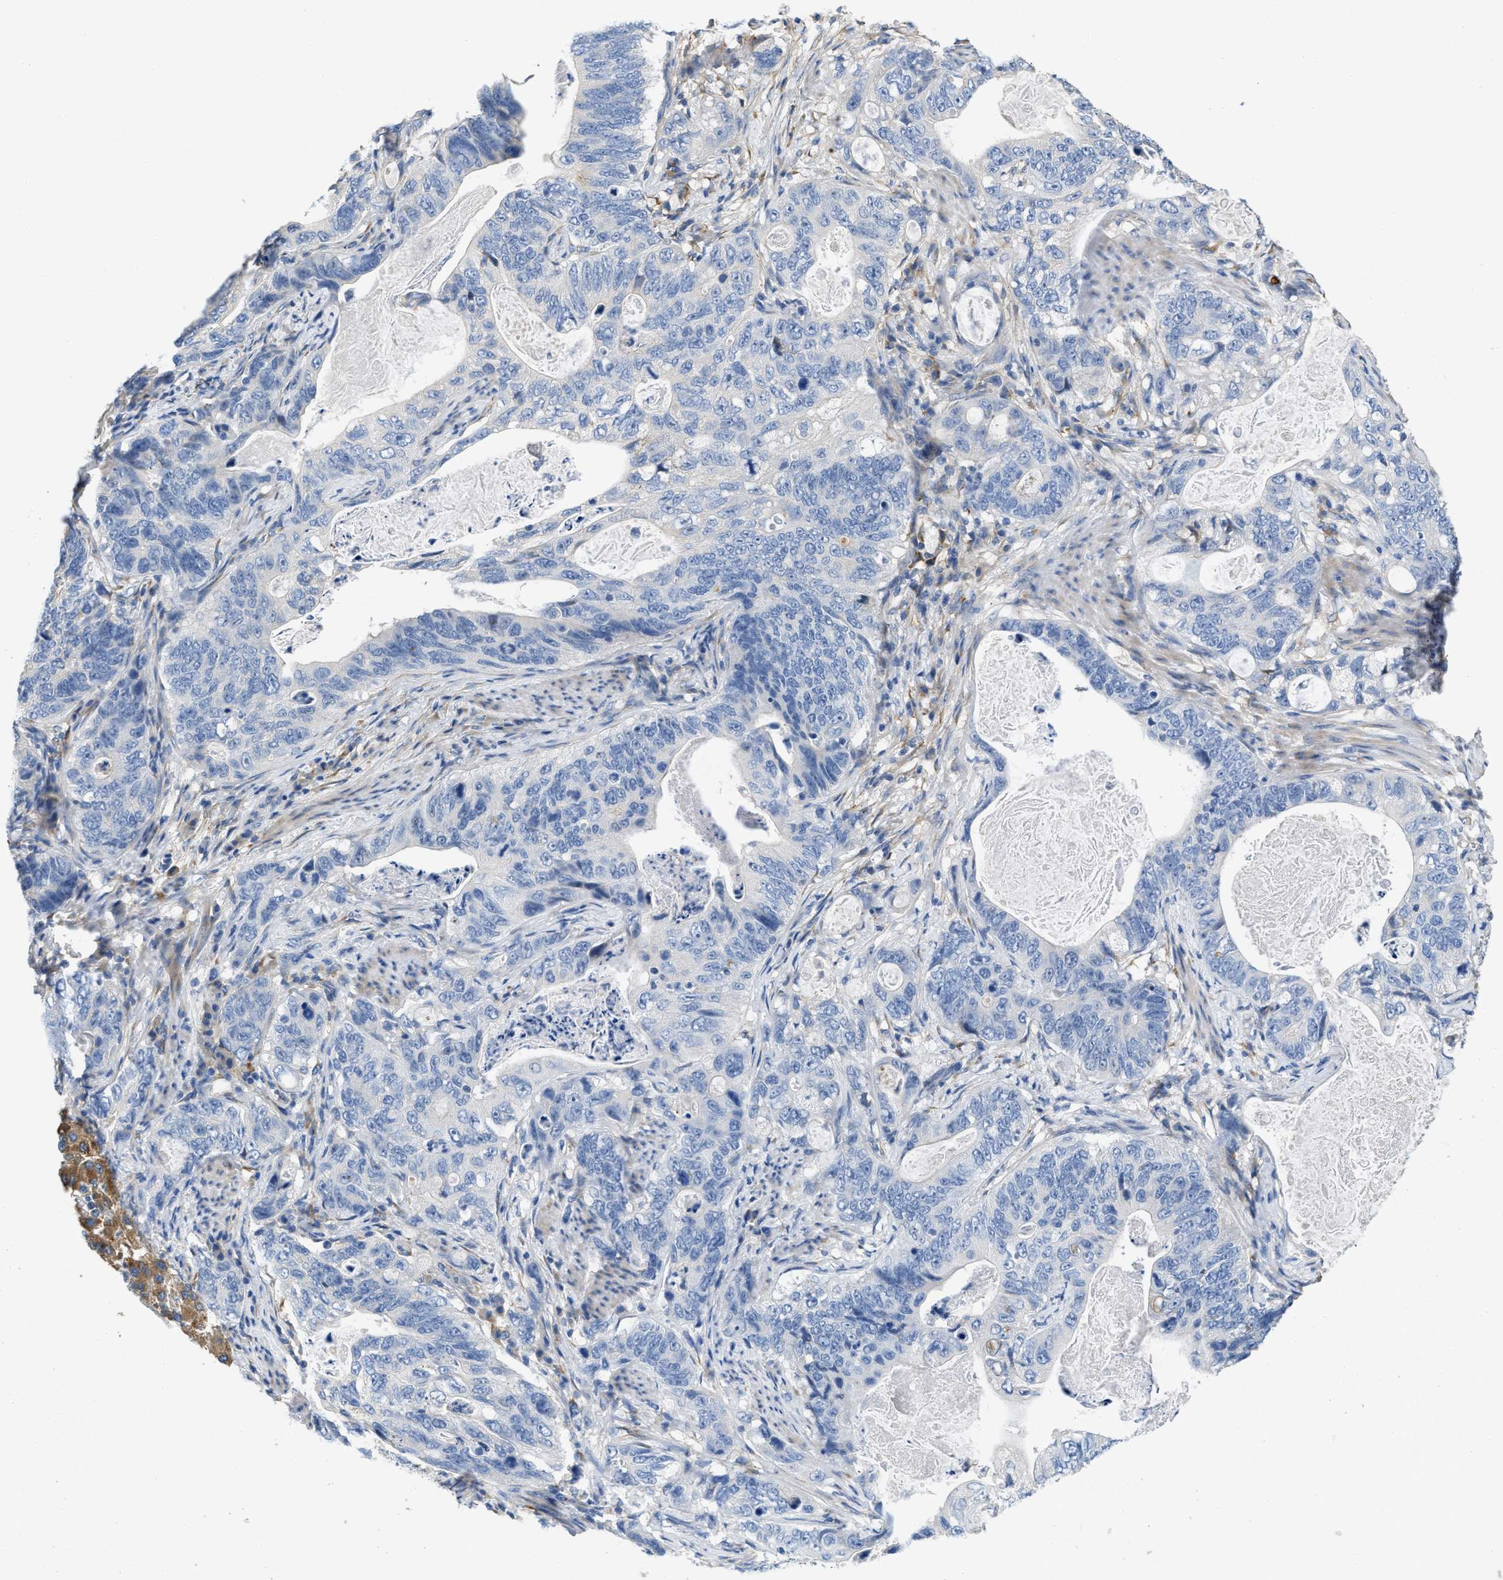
{"staining": {"intensity": "negative", "quantity": "none", "location": "none"}, "tissue": "stomach cancer", "cell_type": "Tumor cells", "image_type": "cancer", "snomed": [{"axis": "morphology", "description": "Normal tissue, NOS"}, {"axis": "morphology", "description": "Adenocarcinoma, NOS"}, {"axis": "topography", "description": "Stomach"}], "caption": "Protein analysis of adenocarcinoma (stomach) reveals no significant positivity in tumor cells.", "gene": "C1S", "patient": {"sex": "female", "age": 89}}